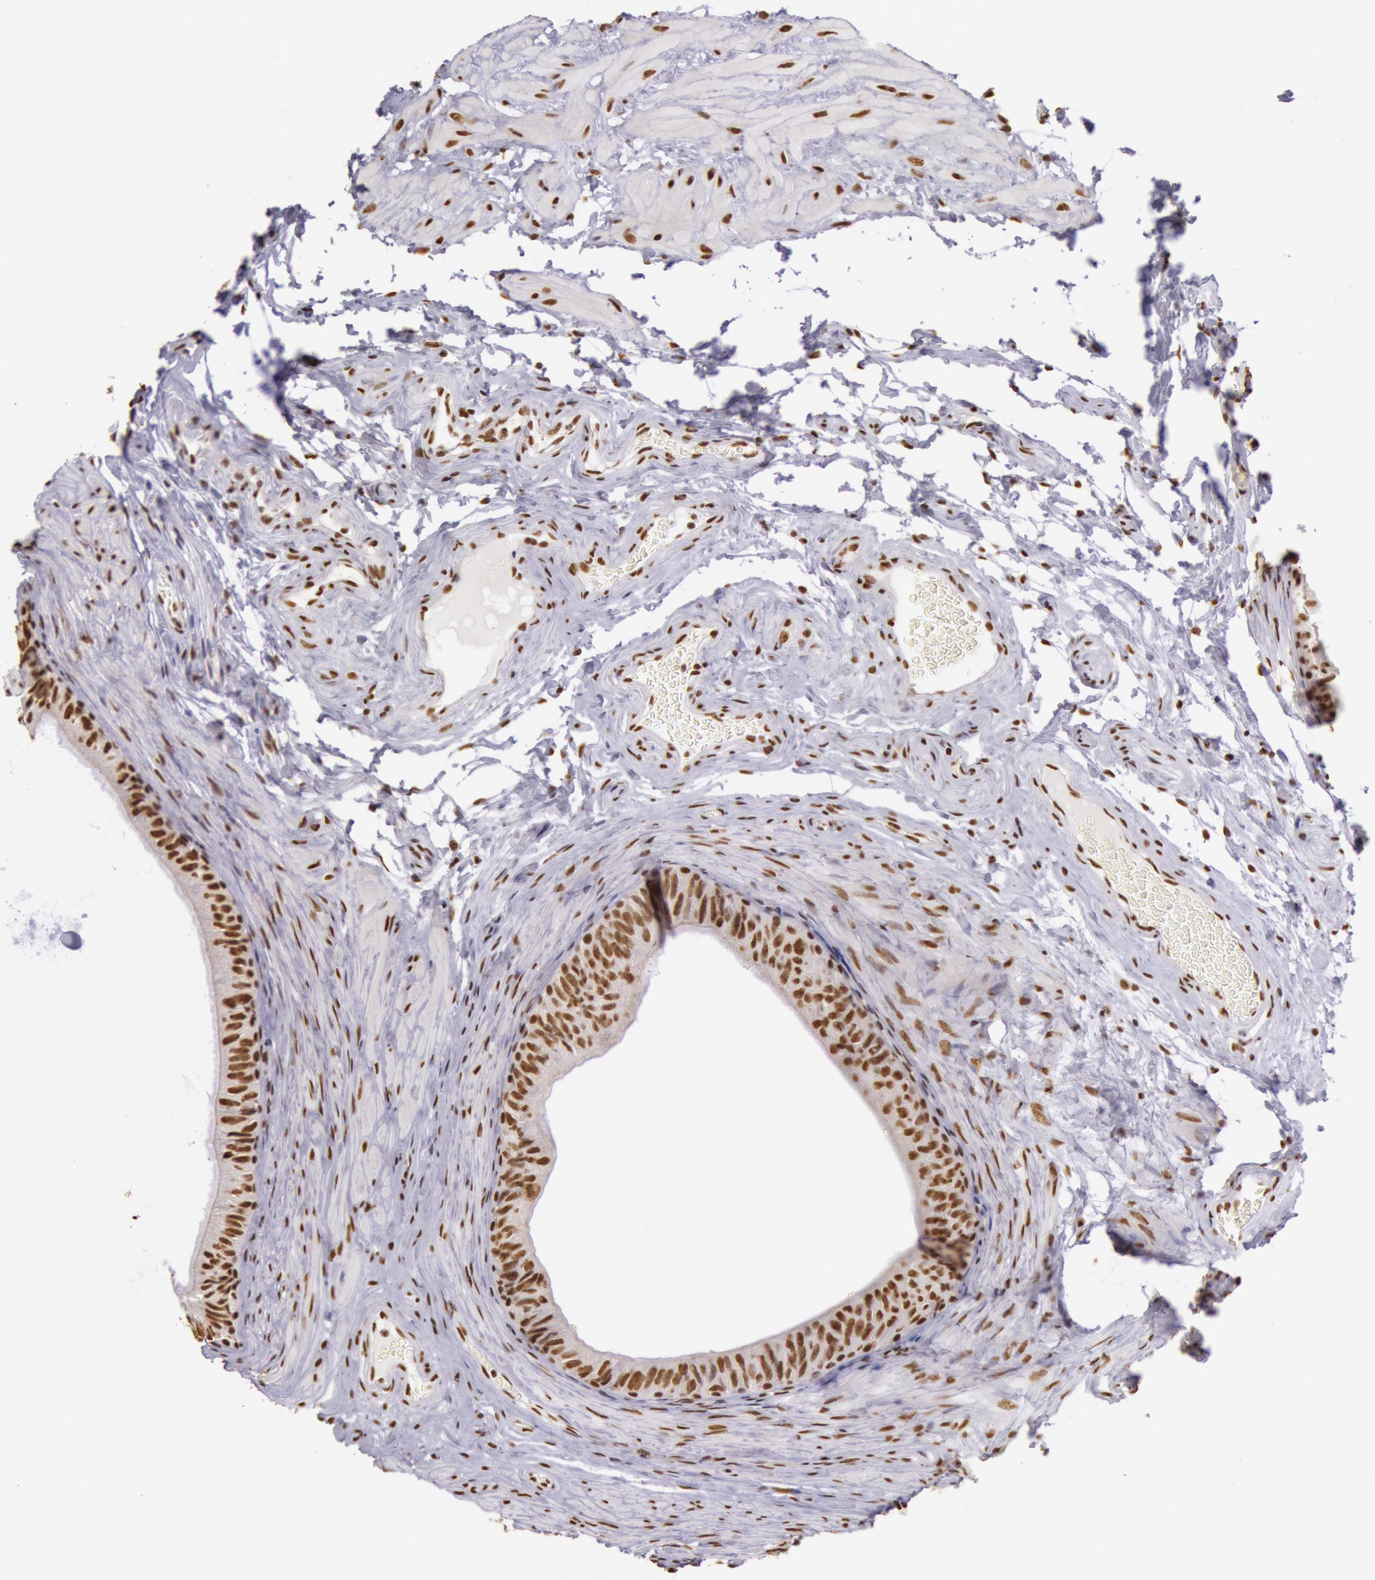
{"staining": {"intensity": "moderate", "quantity": ">75%", "location": "nuclear"}, "tissue": "epididymis", "cell_type": "Glandular cells", "image_type": "normal", "snomed": [{"axis": "morphology", "description": "Normal tissue, NOS"}, {"axis": "topography", "description": "Testis"}, {"axis": "topography", "description": "Epididymis"}], "caption": "Epididymis stained for a protein (brown) shows moderate nuclear positive staining in approximately >75% of glandular cells.", "gene": "HNRNPH1", "patient": {"sex": "male", "age": 36}}